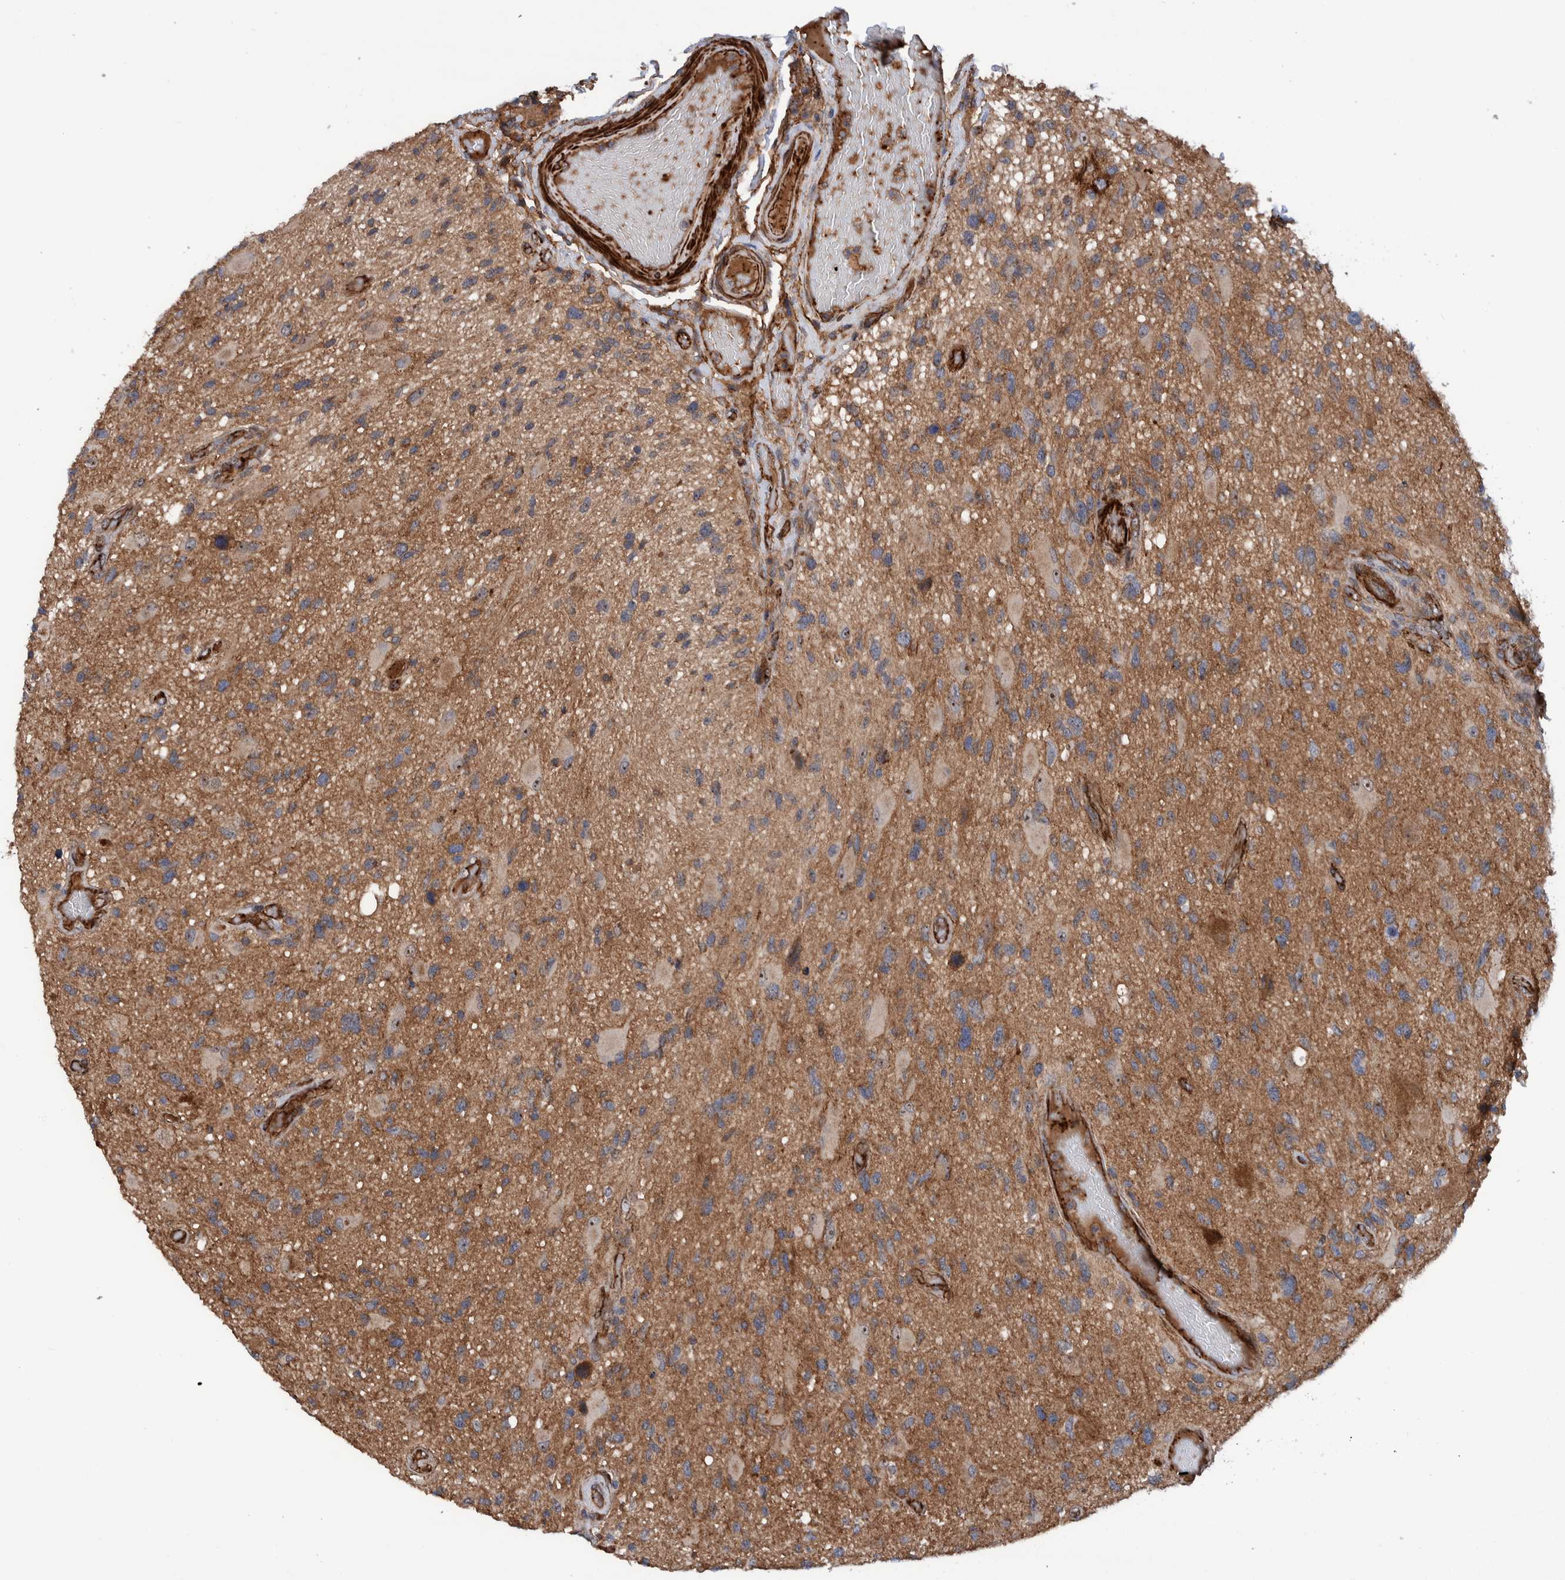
{"staining": {"intensity": "weak", "quantity": "25%-75%", "location": "cytoplasmic/membranous"}, "tissue": "glioma", "cell_type": "Tumor cells", "image_type": "cancer", "snomed": [{"axis": "morphology", "description": "Glioma, malignant, High grade"}, {"axis": "topography", "description": "Brain"}], "caption": "DAB immunohistochemical staining of human glioma demonstrates weak cytoplasmic/membranous protein positivity in about 25%-75% of tumor cells.", "gene": "SLC25A10", "patient": {"sex": "male", "age": 33}}